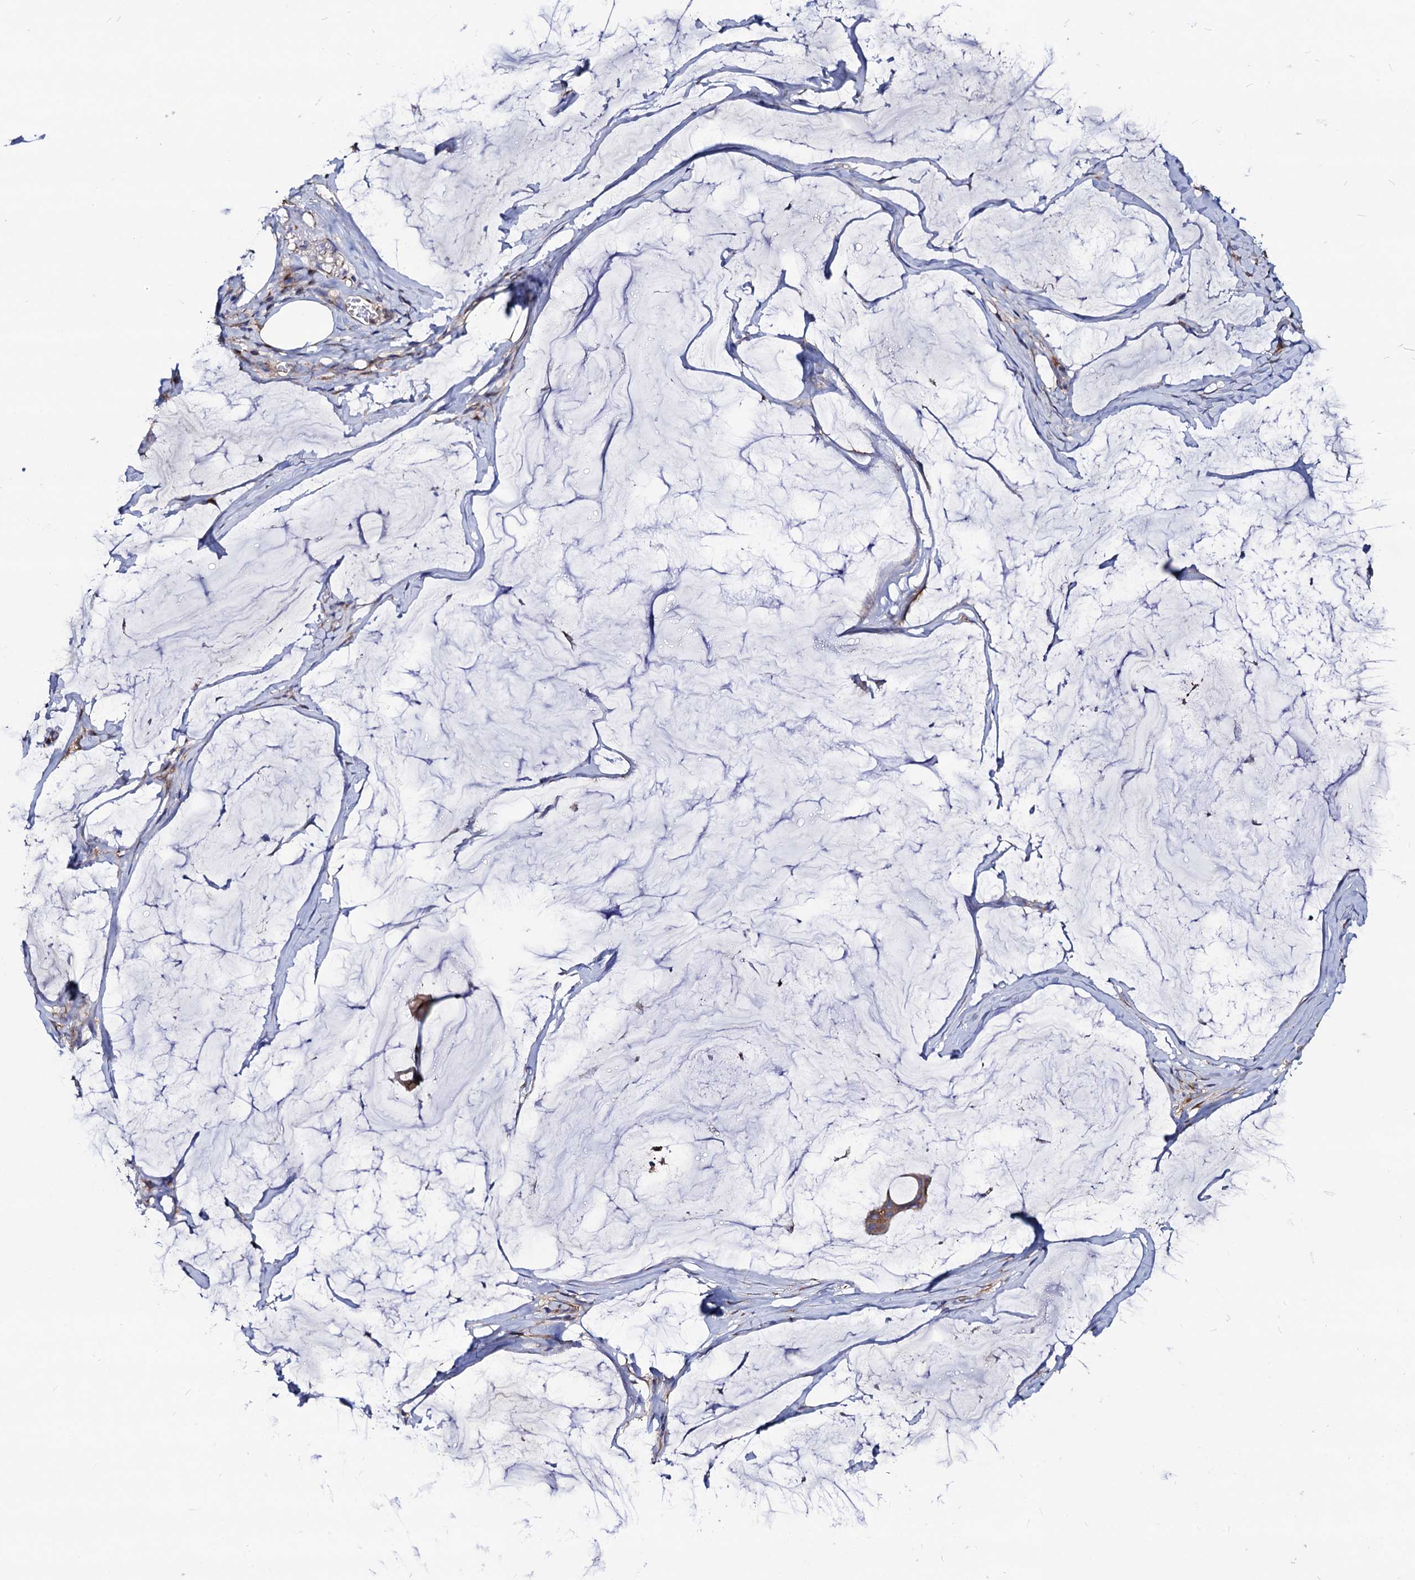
{"staining": {"intensity": "moderate", "quantity": ">75%", "location": "cytoplasmic/membranous"}, "tissue": "ovarian cancer", "cell_type": "Tumor cells", "image_type": "cancer", "snomed": [{"axis": "morphology", "description": "Cystadenocarcinoma, mucinous, NOS"}, {"axis": "topography", "description": "Ovary"}], "caption": "High-power microscopy captured an immunohistochemistry micrograph of ovarian mucinous cystadenocarcinoma, revealing moderate cytoplasmic/membranous staining in approximately >75% of tumor cells. The staining was performed using DAB to visualize the protein expression in brown, while the nuclei were stained in blue with hematoxylin (Magnification: 20x).", "gene": "DYDC1", "patient": {"sex": "female", "age": 73}}